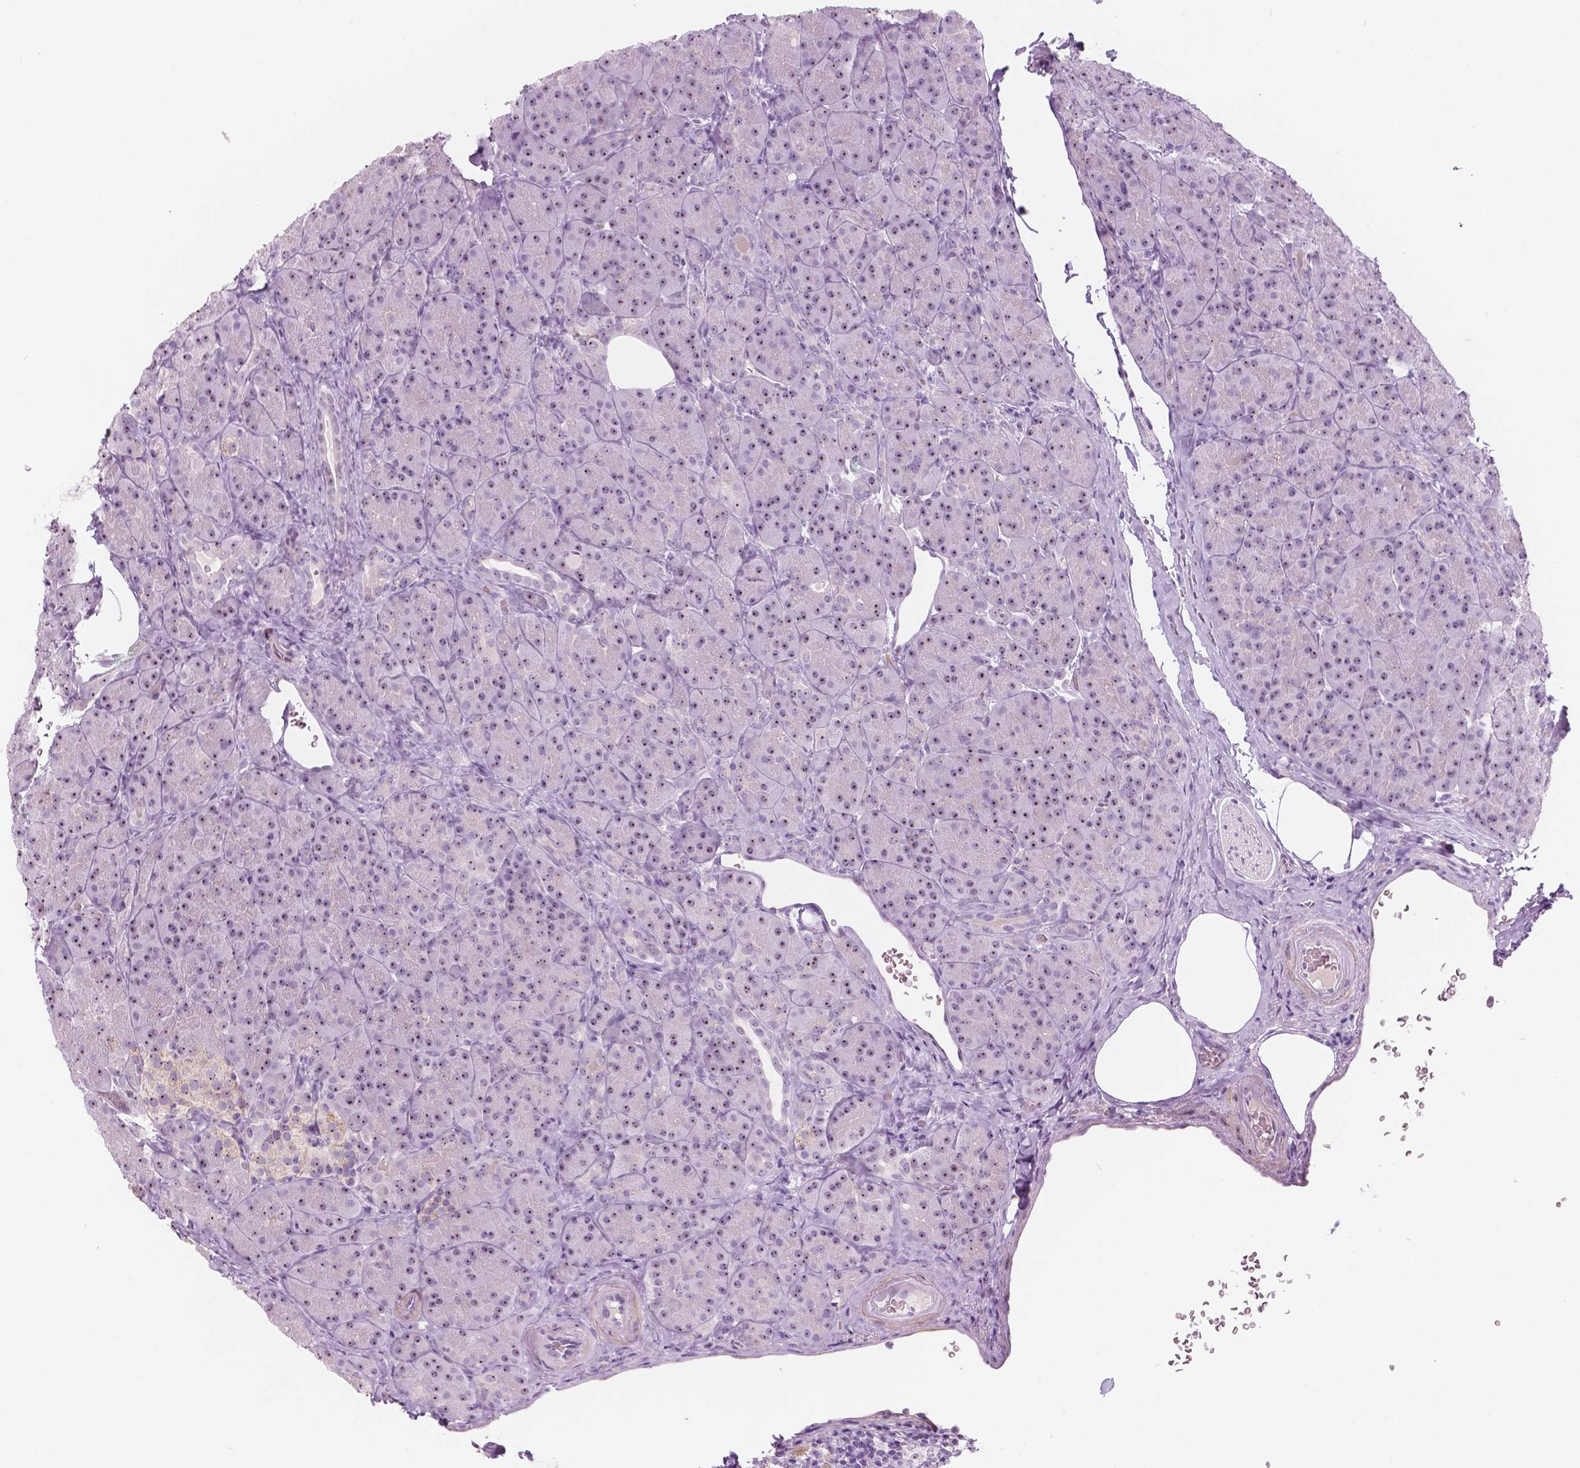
{"staining": {"intensity": "moderate", "quantity": "25%-75%", "location": "nuclear"}, "tissue": "pancreas", "cell_type": "Exocrine glandular cells", "image_type": "normal", "snomed": [{"axis": "morphology", "description": "Normal tissue, NOS"}, {"axis": "topography", "description": "Pancreas"}], "caption": "Protein positivity by immunohistochemistry demonstrates moderate nuclear expression in about 25%-75% of exocrine glandular cells in normal pancreas. The staining is performed using DAB (3,3'-diaminobenzidine) brown chromogen to label protein expression. The nuclei are counter-stained blue using hematoxylin.", "gene": "ZNF853", "patient": {"sex": "male", "age": 57}}